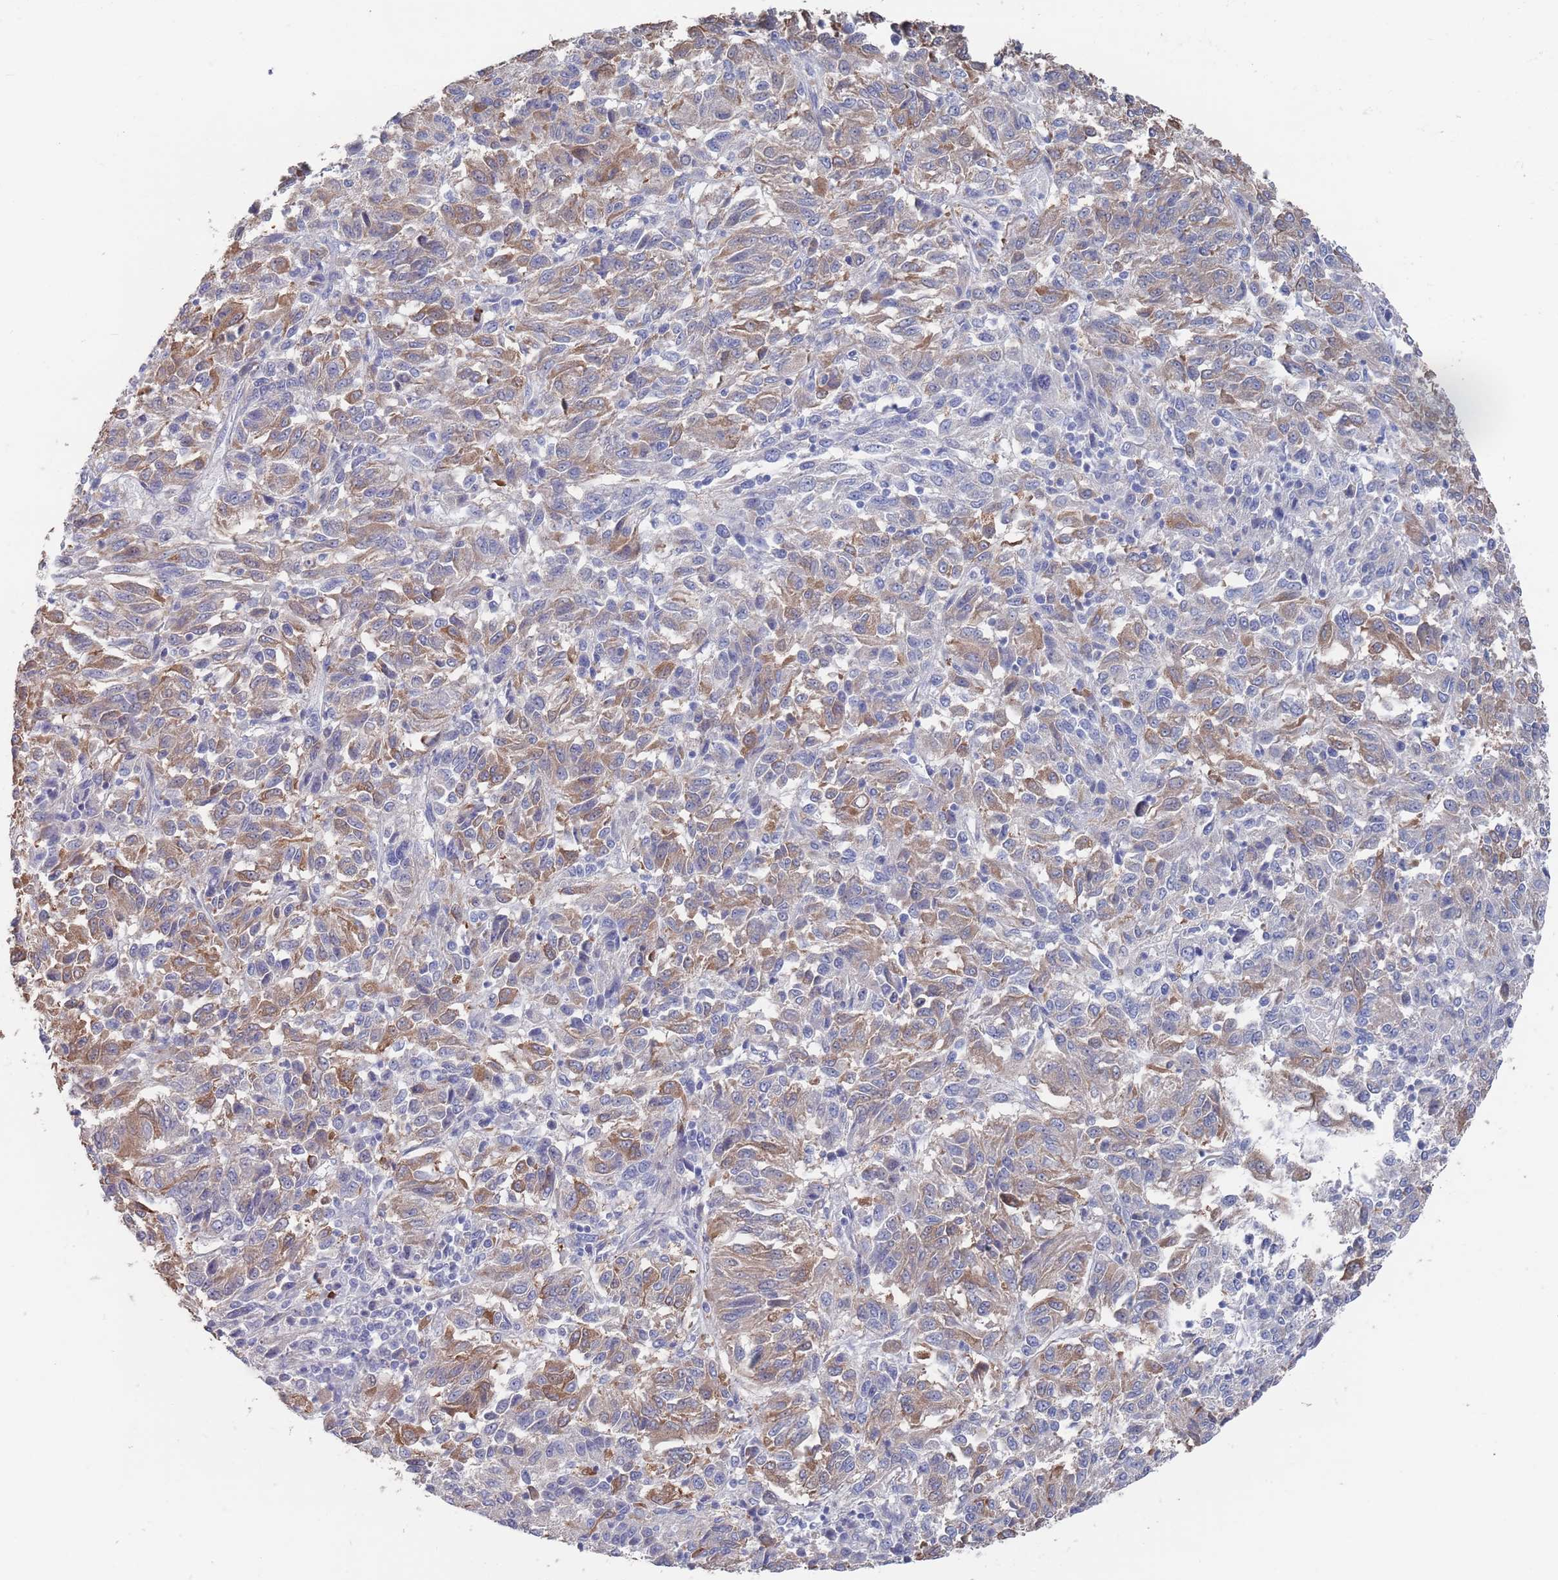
{"staining": {"intensity": "weak", "quantity": "25%-75%", "location": "cytoplasmic/membranous"}, "tissue": "melanoma", "cell_type": "Tumor cells", "image_type": "cancer", "snomed": [{"axis": "morphology", "description": "Malignant melanoma, Metastatic site"}, {"axis": "topography", "description": "Lung"}], "caption": "An image of melanoma stained for a protein demonstrates weak cytoplasmic/membranous brown staining in tumor cells. Using DAB (brown) and hematoxylin (blue) stains, captured at high magnification using brightfield microscopy.", "gene": "TMCO3", "patient": {"sex": "male", "age": 64}}